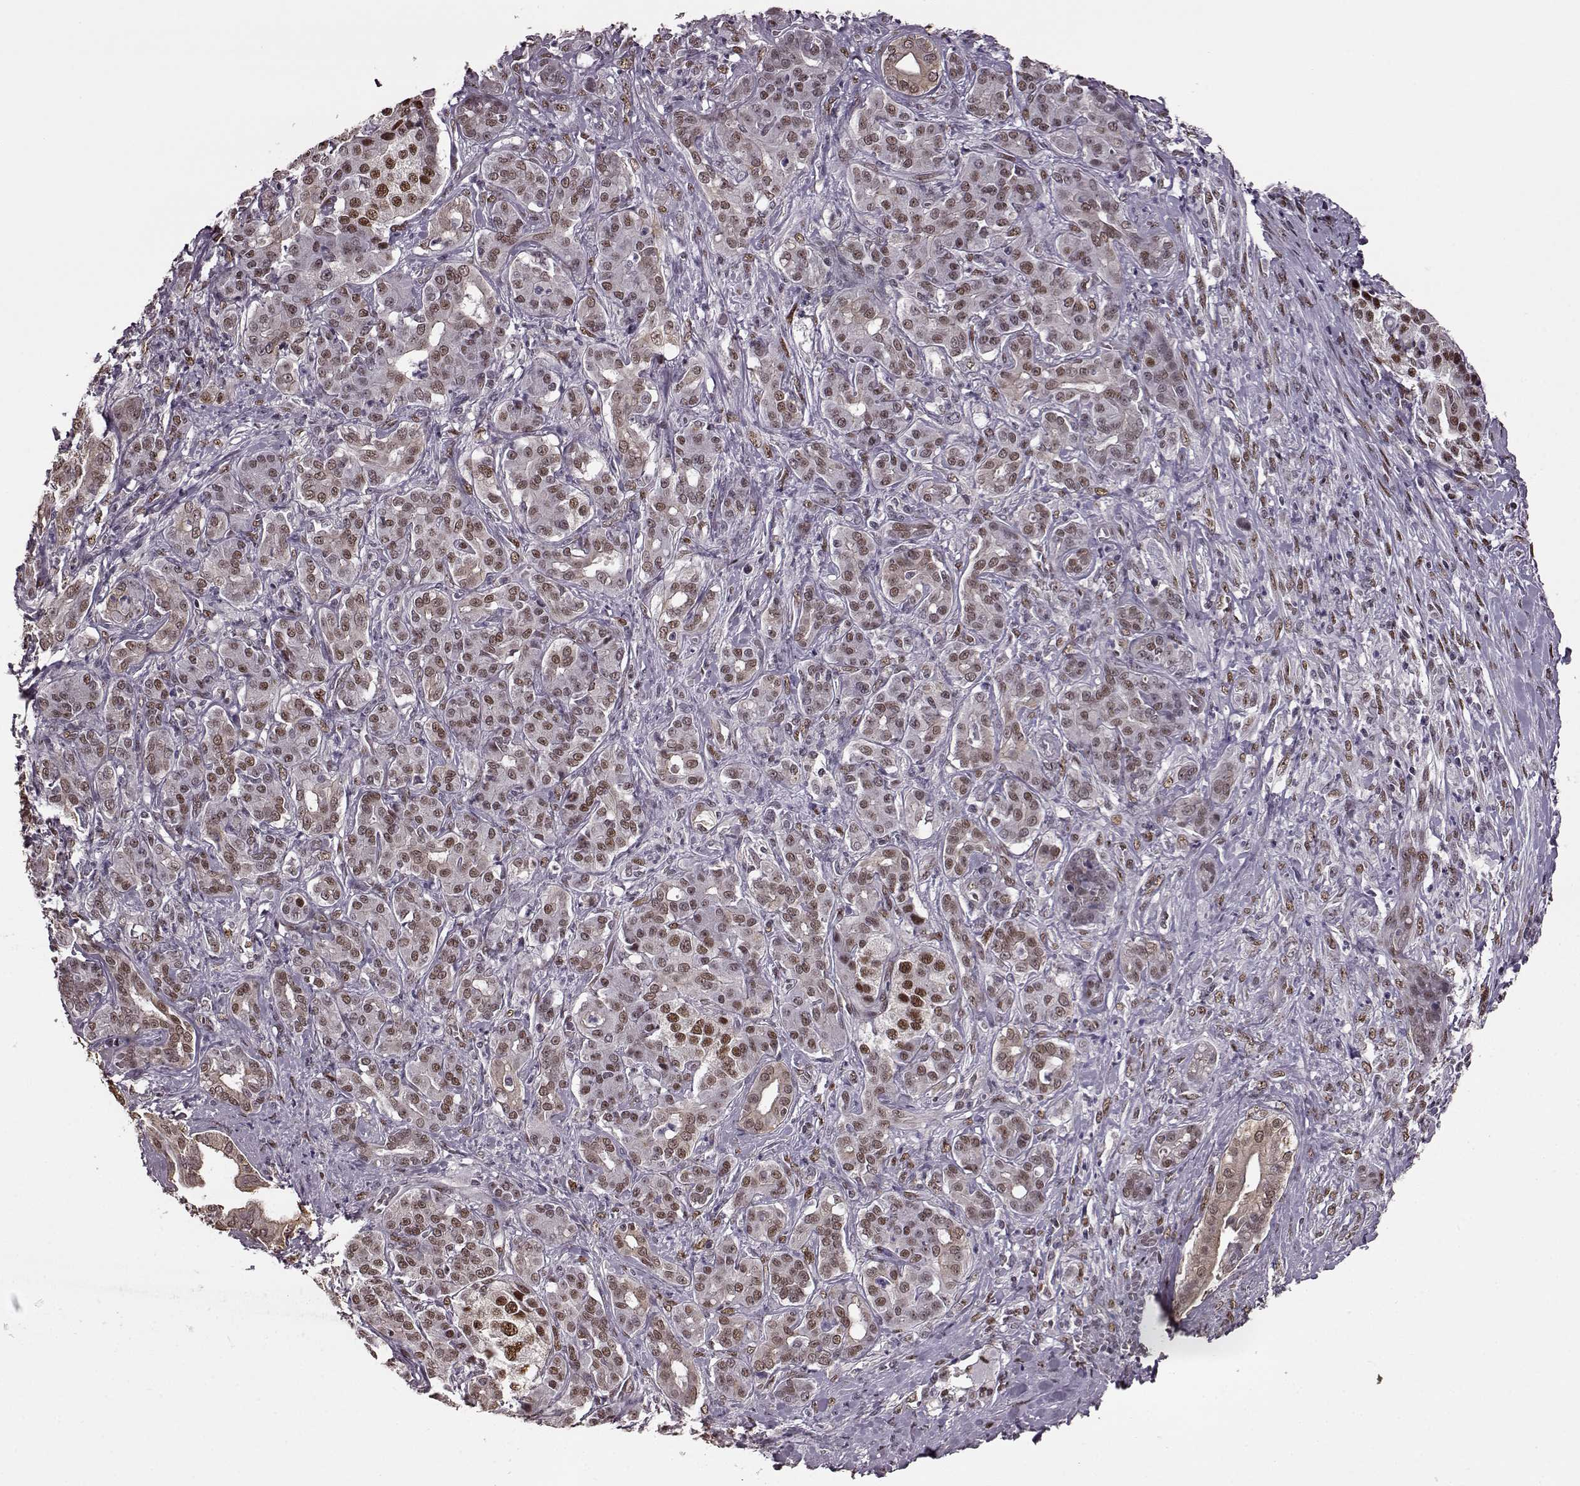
{"staining": {"intensity": "weak", "quantity": ">75%", "location": "nuclear"}, "tissue": "pancreatic cancer", "cell_type": "Tumor cells", "image_type": "cancer", "snomed": [{"axis": "morphology", "description": "Normal tissue, NOS"}, {"axis": "morphology", "description": "Inflammation, NOS"}, {"axis": "morphology", "description": "Adenocarcinoma, NOS"}, {"axis": "topography", "description": "Pancreas"}], "caption": "Human pancreatic cancer (adenocarcinoma) stained for a protein (brown) displays weak nuclear positive staining in about >75% of tumor cells.", "gene": "FTO", "patient": {"sex": "male", "age": 57}}